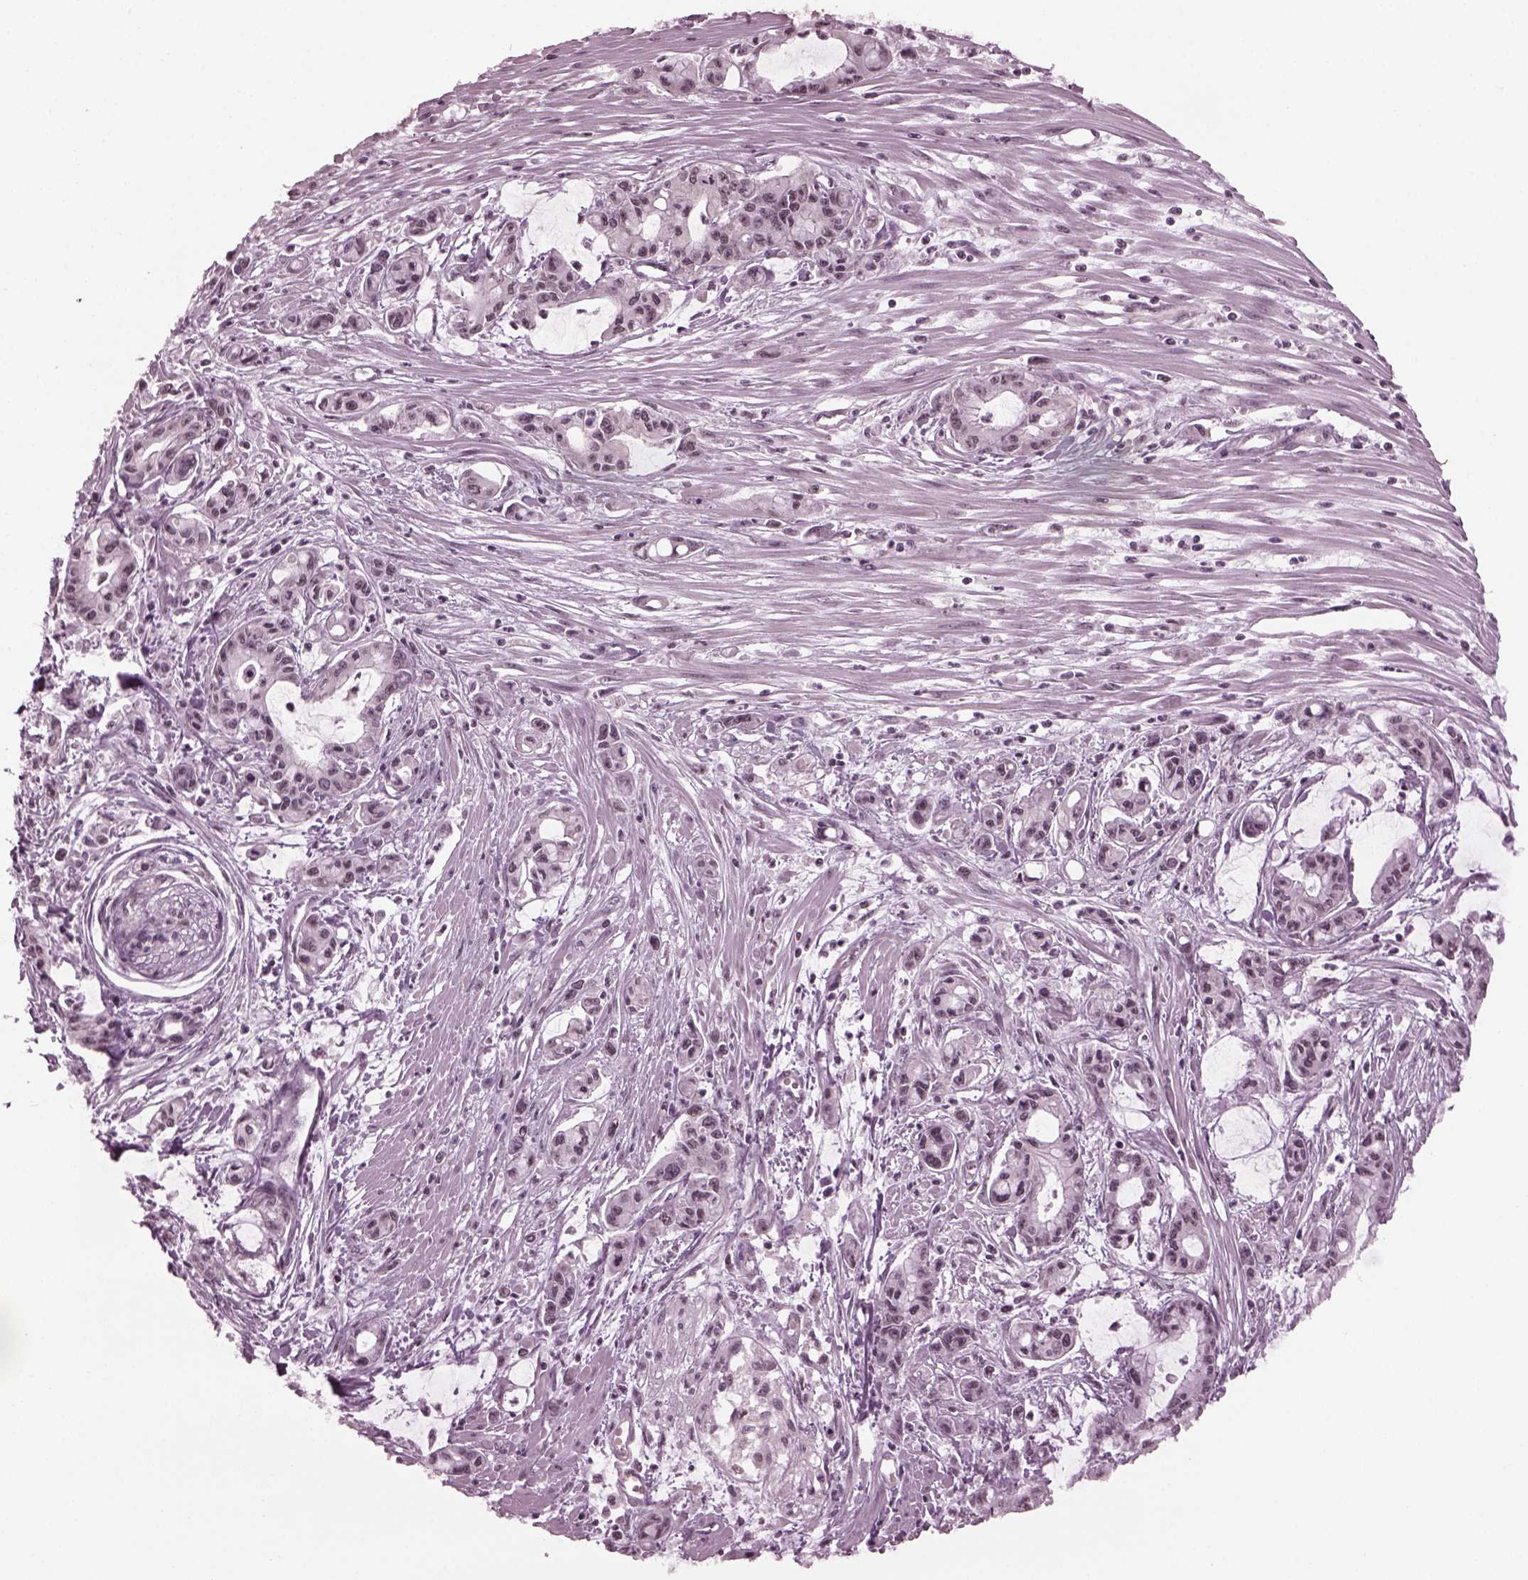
{"staining": {"intensity": "negative", "quantity": "none", "location": "none"}, "tissue": "pancreatic cancer", "cell_type": "Tumor cells", "image_type": "cancer", "snomed": [{"axis": "morphology", "description": "Adenocarcinoma, NOS"}, {"axis": "topography", "description": "Pancreas"}], "caption": "The image demonstrates no significant staining in tumor cells of adenocarcinoma (pancreatic).", "gene": "RUVBL2", "patient": {"sex": "male", "age": 48}}